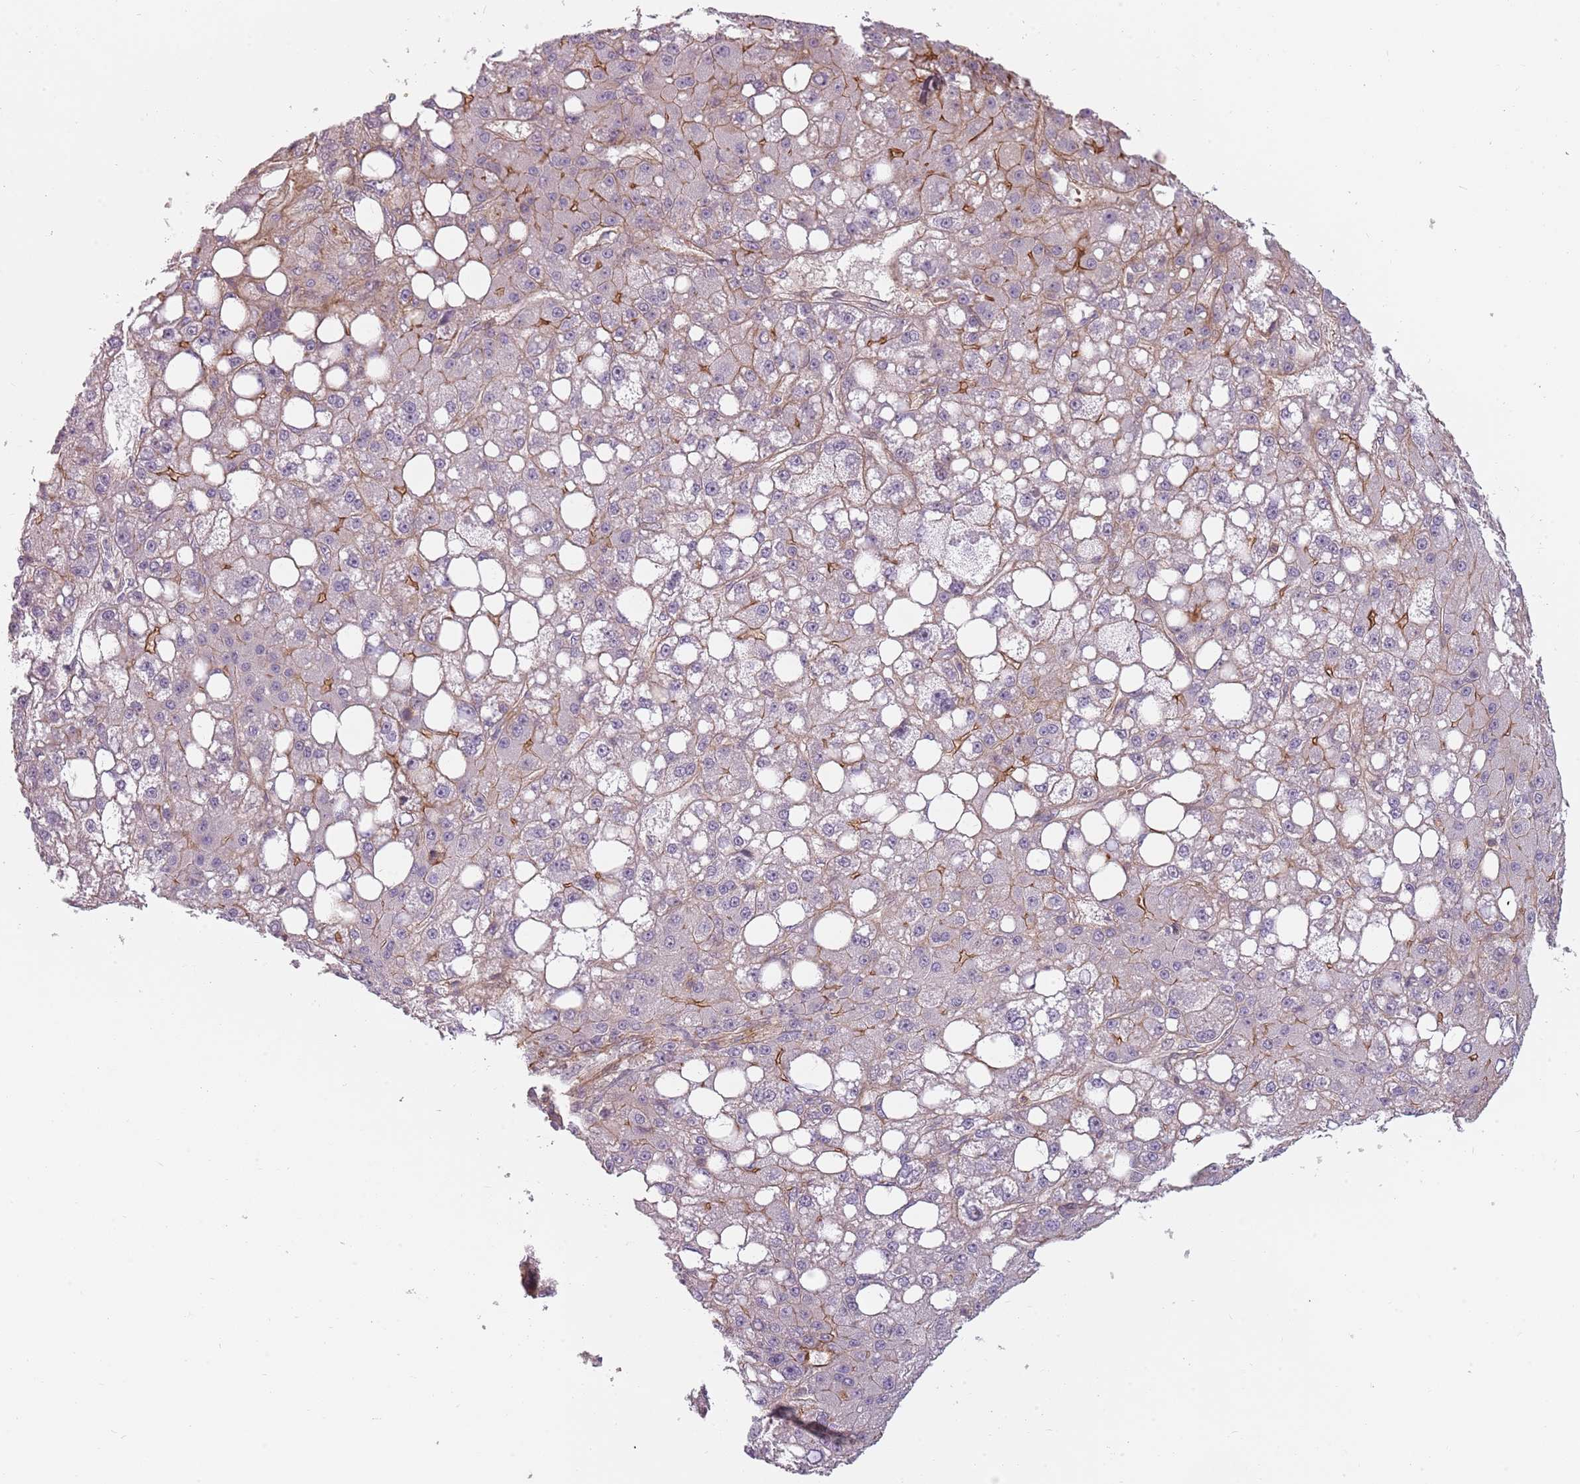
{"staining": {"intensity": "moderate", "quantity": "<25%", "location": "cytoplasmic/membranous"}, "tissue": "liver cancer", "cell_type": "Tumor cells", "image_type": "cancer", "snomed": [{"axis": "morphology", "description": "Carcinoma, Hepatocellular, NOS"}, {"axis": "topography", "description": "Liver"}], "caption": "About <25% of tumor cells in human liver hepatocellular carcinoma exhibit moderate cytoplasmic/membranous protein staining as visualized by brown immunohistochemical staining.", "gene": "PPP1R14C", "patient": {"sex": "male", "age": 67}}